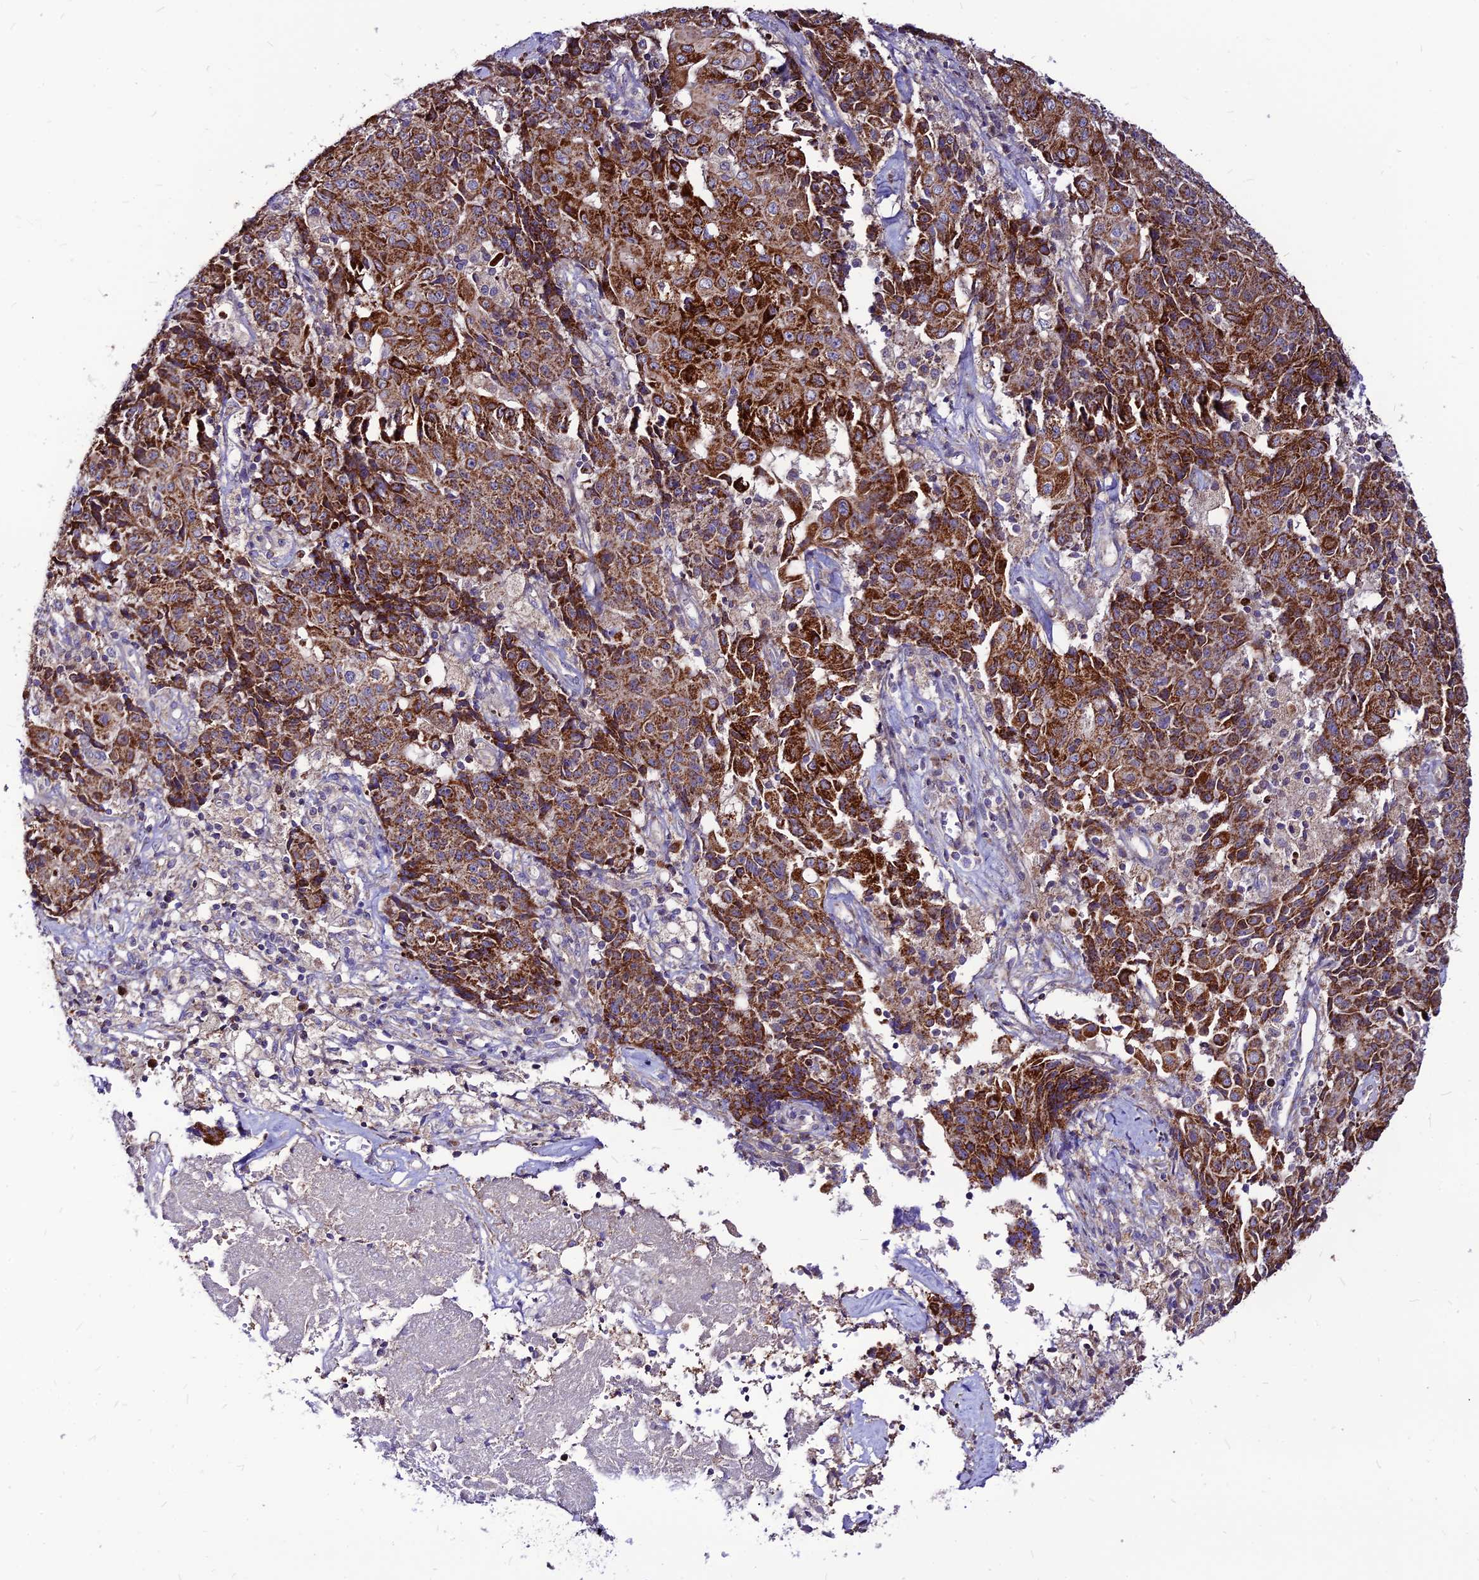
{"staining": {"intensity": "strong", "quantity": ">75%", "location": "cytoplasmic/membranous"}, "tissue": "ovarian cancer", "cell_type": "Tumor cells", "image_type": "cancer", "snomed": [{"axis": "morphology", "description": "Carcinoma, endometroid"}, {"axis": "topography", "description": "Ovary"}], "caption": "This image reveals endometroid carcinoma (ovarian) stained with immunohistochemistry to label a protein in brown. The cytoplasmic/membranous of tumor cells show strong positivity for the protein. Nuclei are counter-stained blue.", "gene": "ECI1", "patient": {"sex": "female", "age": 42}}